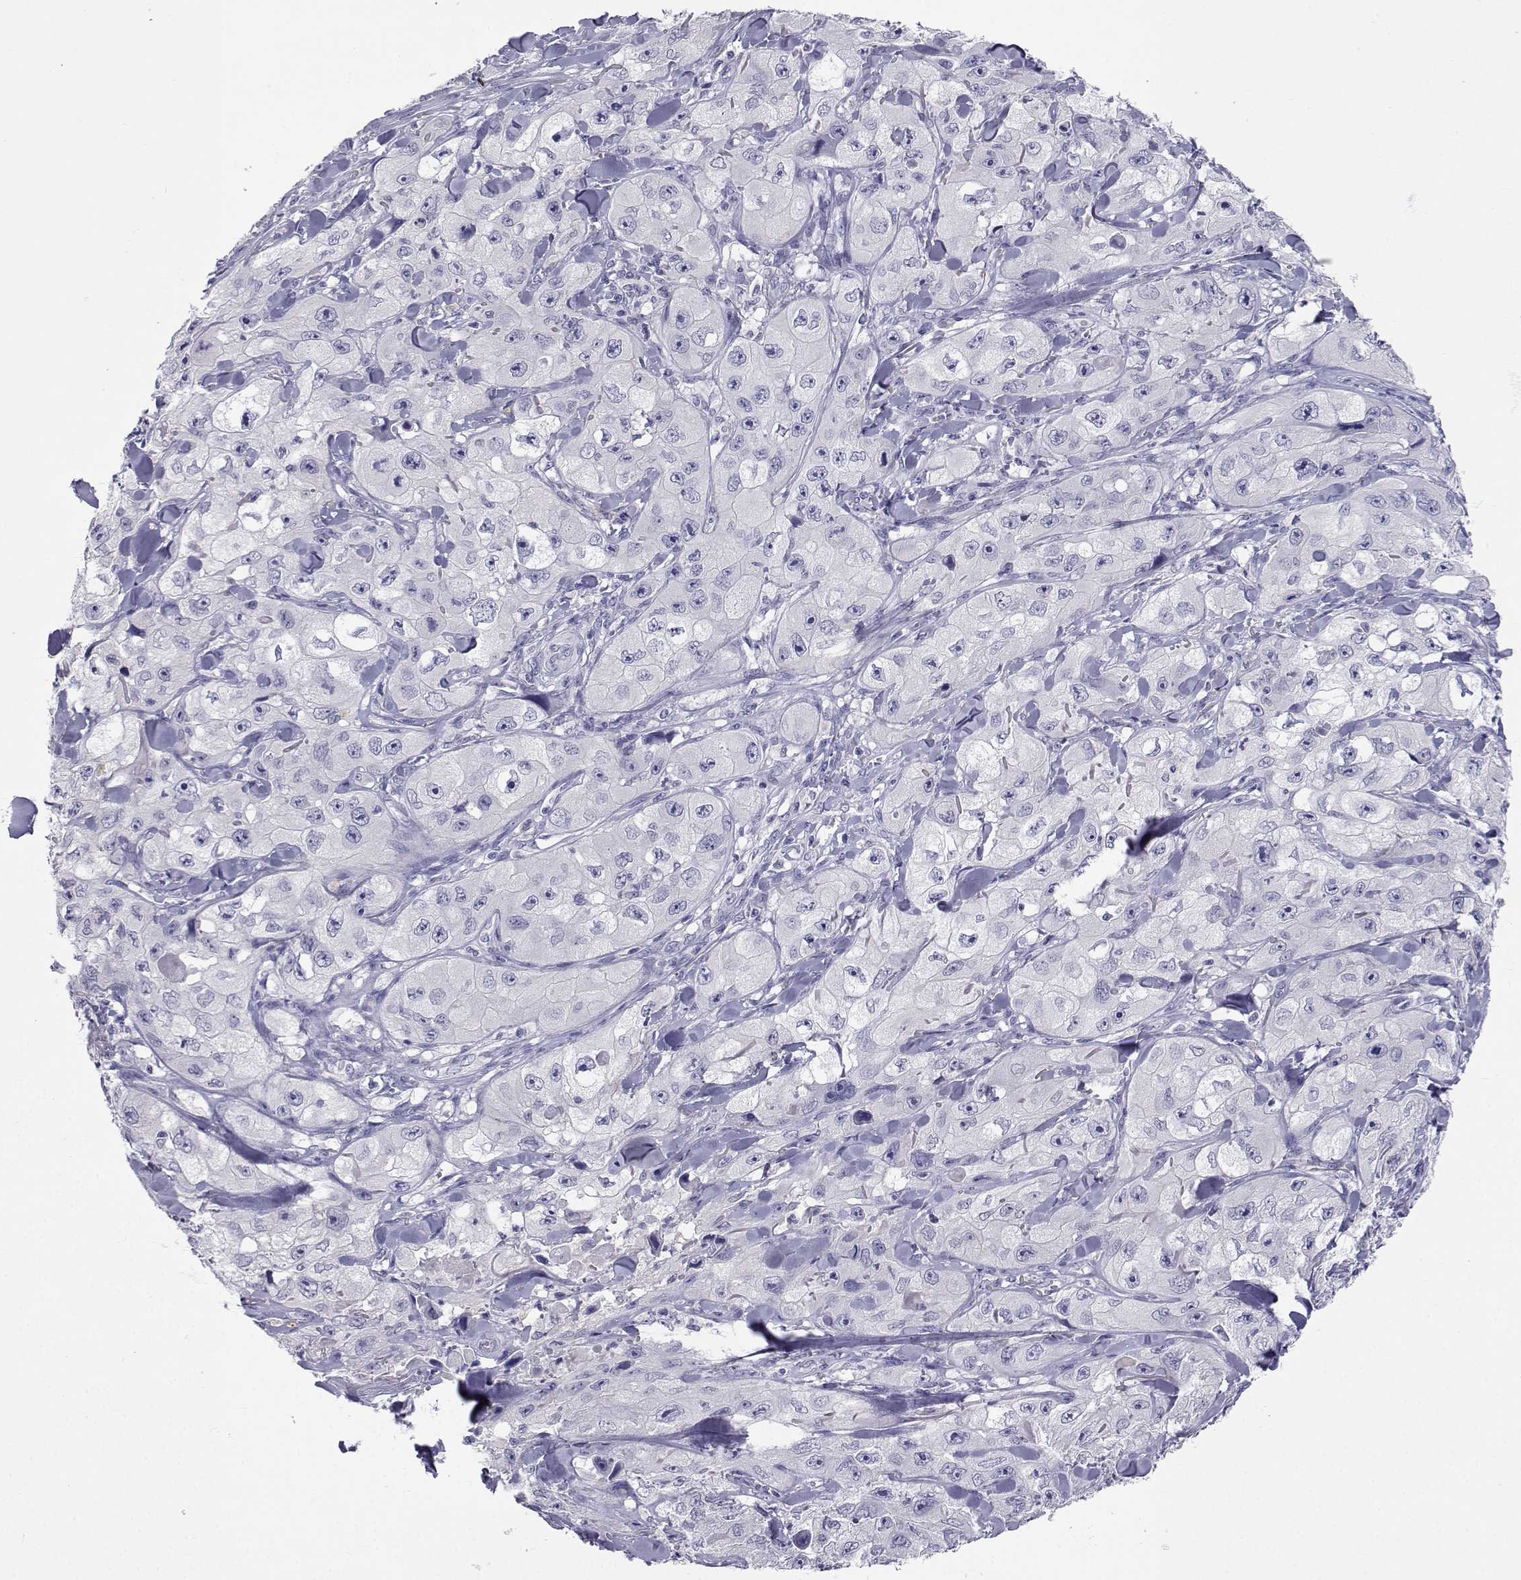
{"staining": {"intensity": "negative", "quantity": "none", "location": "none"}, "tissue": "skin cancer", "cell_type": "Tumor cells", "image_type": "cancer", "snomed": [{"axis": "morphology", "description": "Squamous cell carcinoma, NOS"}, {"axis": "topography", "description": "Skin"}, {"axis": "topography", "description": "Subcutis"}], "caption": "This is an IHC histopathology image of squamous cell carcinoma (skin). There is no staining in tumor cells.", "gene": "SLC6A3", "patient": {"sex": "male", "age": 73}}